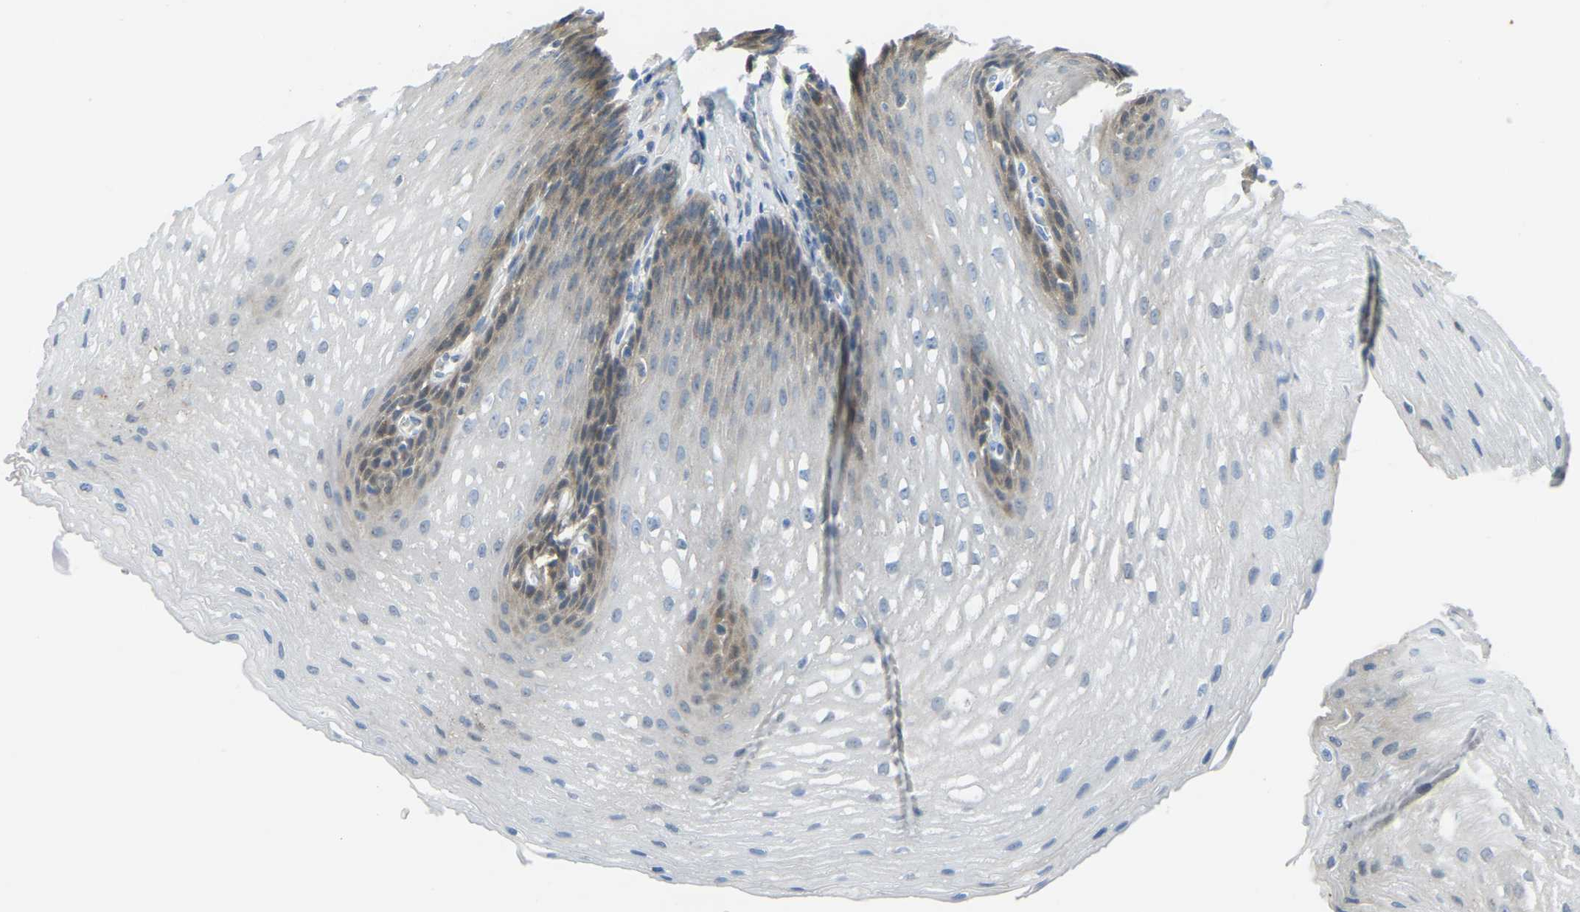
{"staining": {"intensity": "moderate", "quantity": "<25%", "location": "cytoplasmic/membranous"}, "tissue": "esophagus", "cell_type": "Squamous epithelial cells", "image_type": "normal", "snomed": [{"axis": "morphology", "description": "Normal tissue, NOS"}, {"axis": "topography", "description": "Esophagus"}], "caption": "Protein expression analysis of benign human esophagus reveals moderate cytoplasmic/membranous expression in about <25% of squamous epithelial cells. (DAB IHC, brown staining for protein, blue staining for nuclei).", "gene": "NME8", "patient": {"sex": "male", "age": 48}}